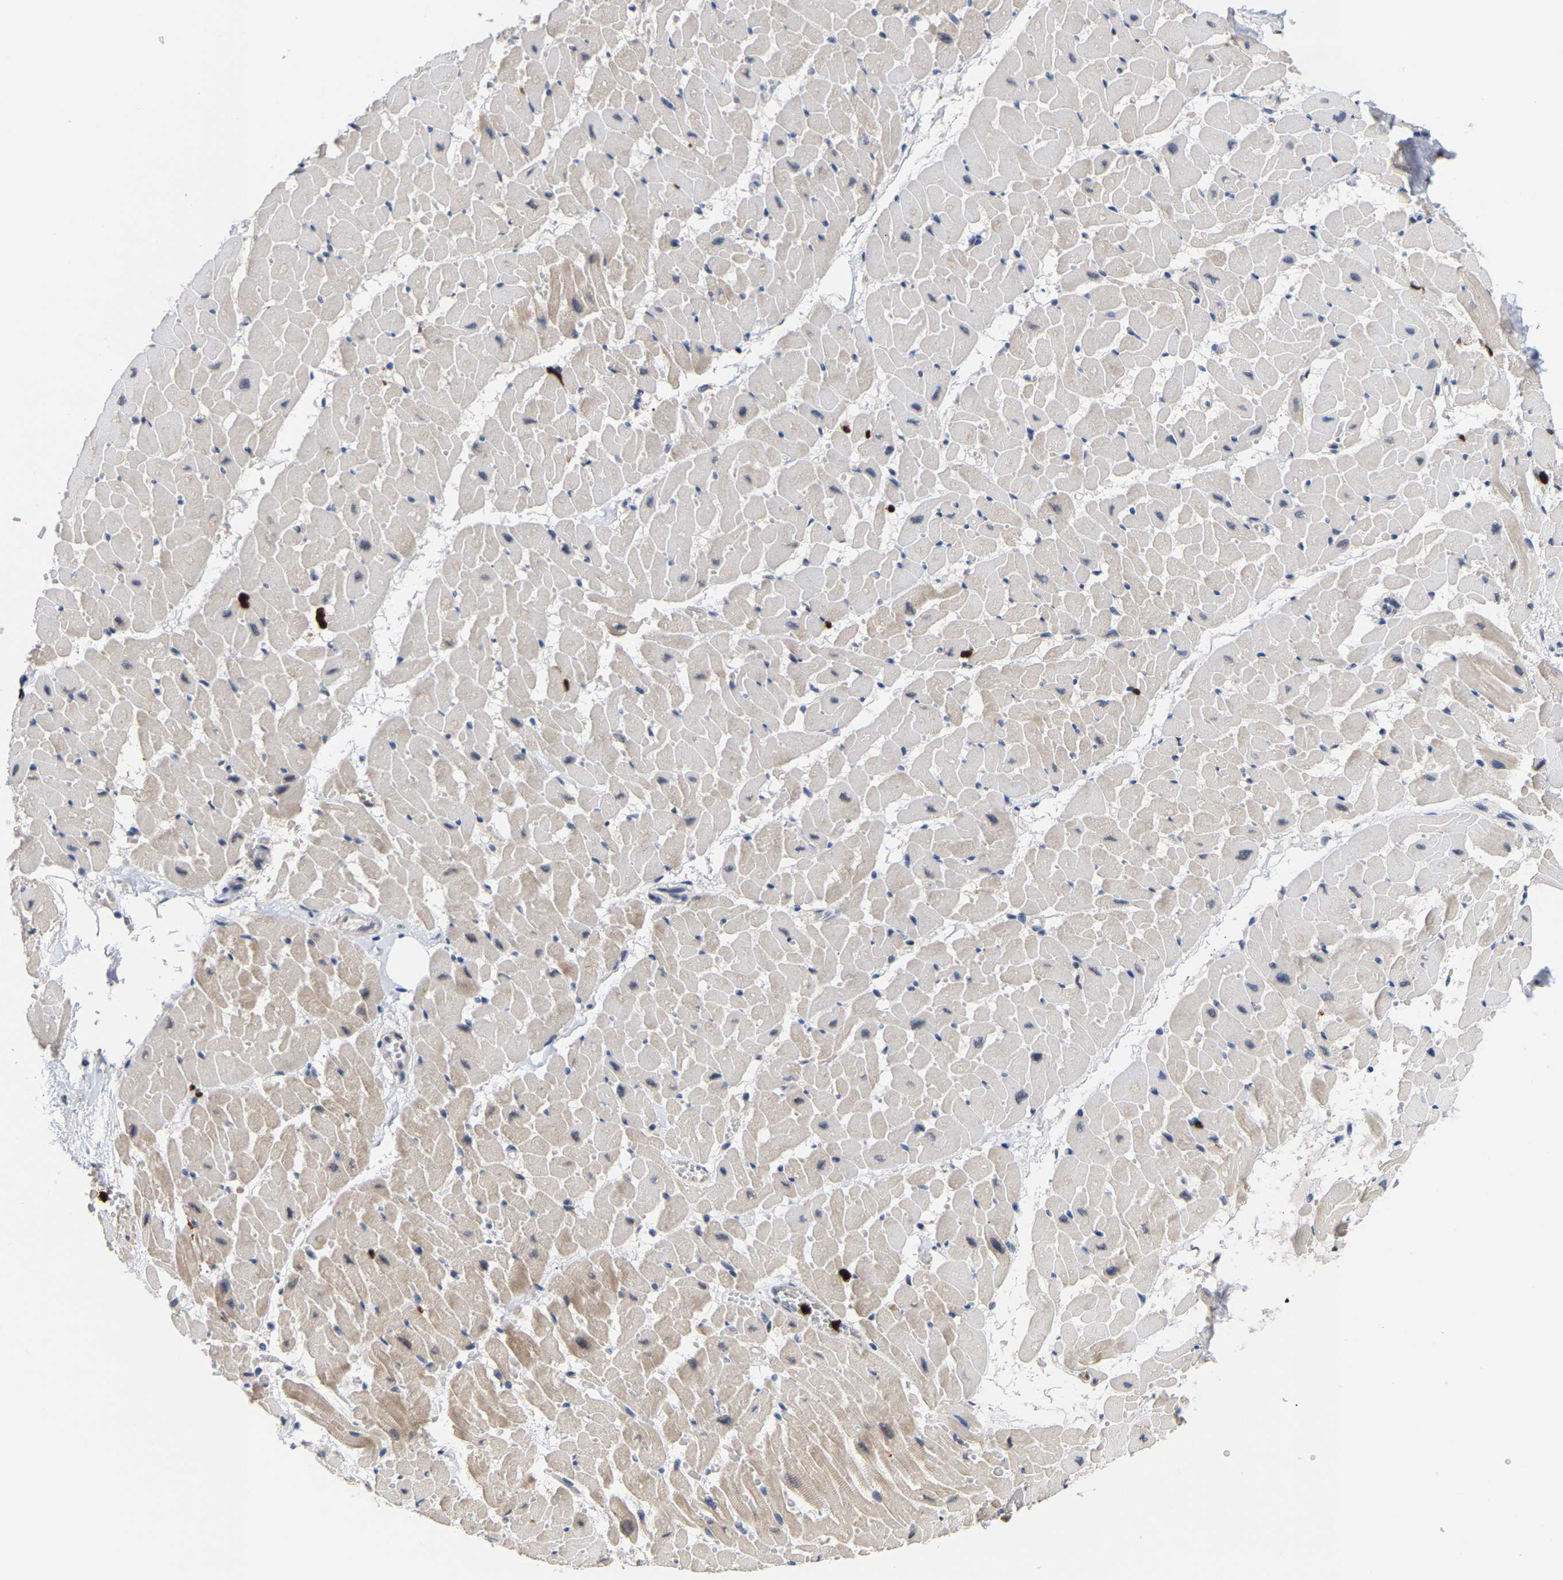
{"staining": {"intensity": "weak", "quantity": "<25%", "location": "cytoplasmic/membranous"}, "tissue": "heart muscle", "cell_type": "Cardiomyocytes", "image_type": "normal", "snomed": [{"axis": "morphology", "description": "Normal tissue, NOS"}, {"axis": "topography", "description": "Heart"}], "caption": "This is an immunohistochemistry micrograph of normal human heart muscle. There is no expression in cardiomyocytes.", "gene": "TDRD7", "patient": {"sex": "female", "age": 19}}